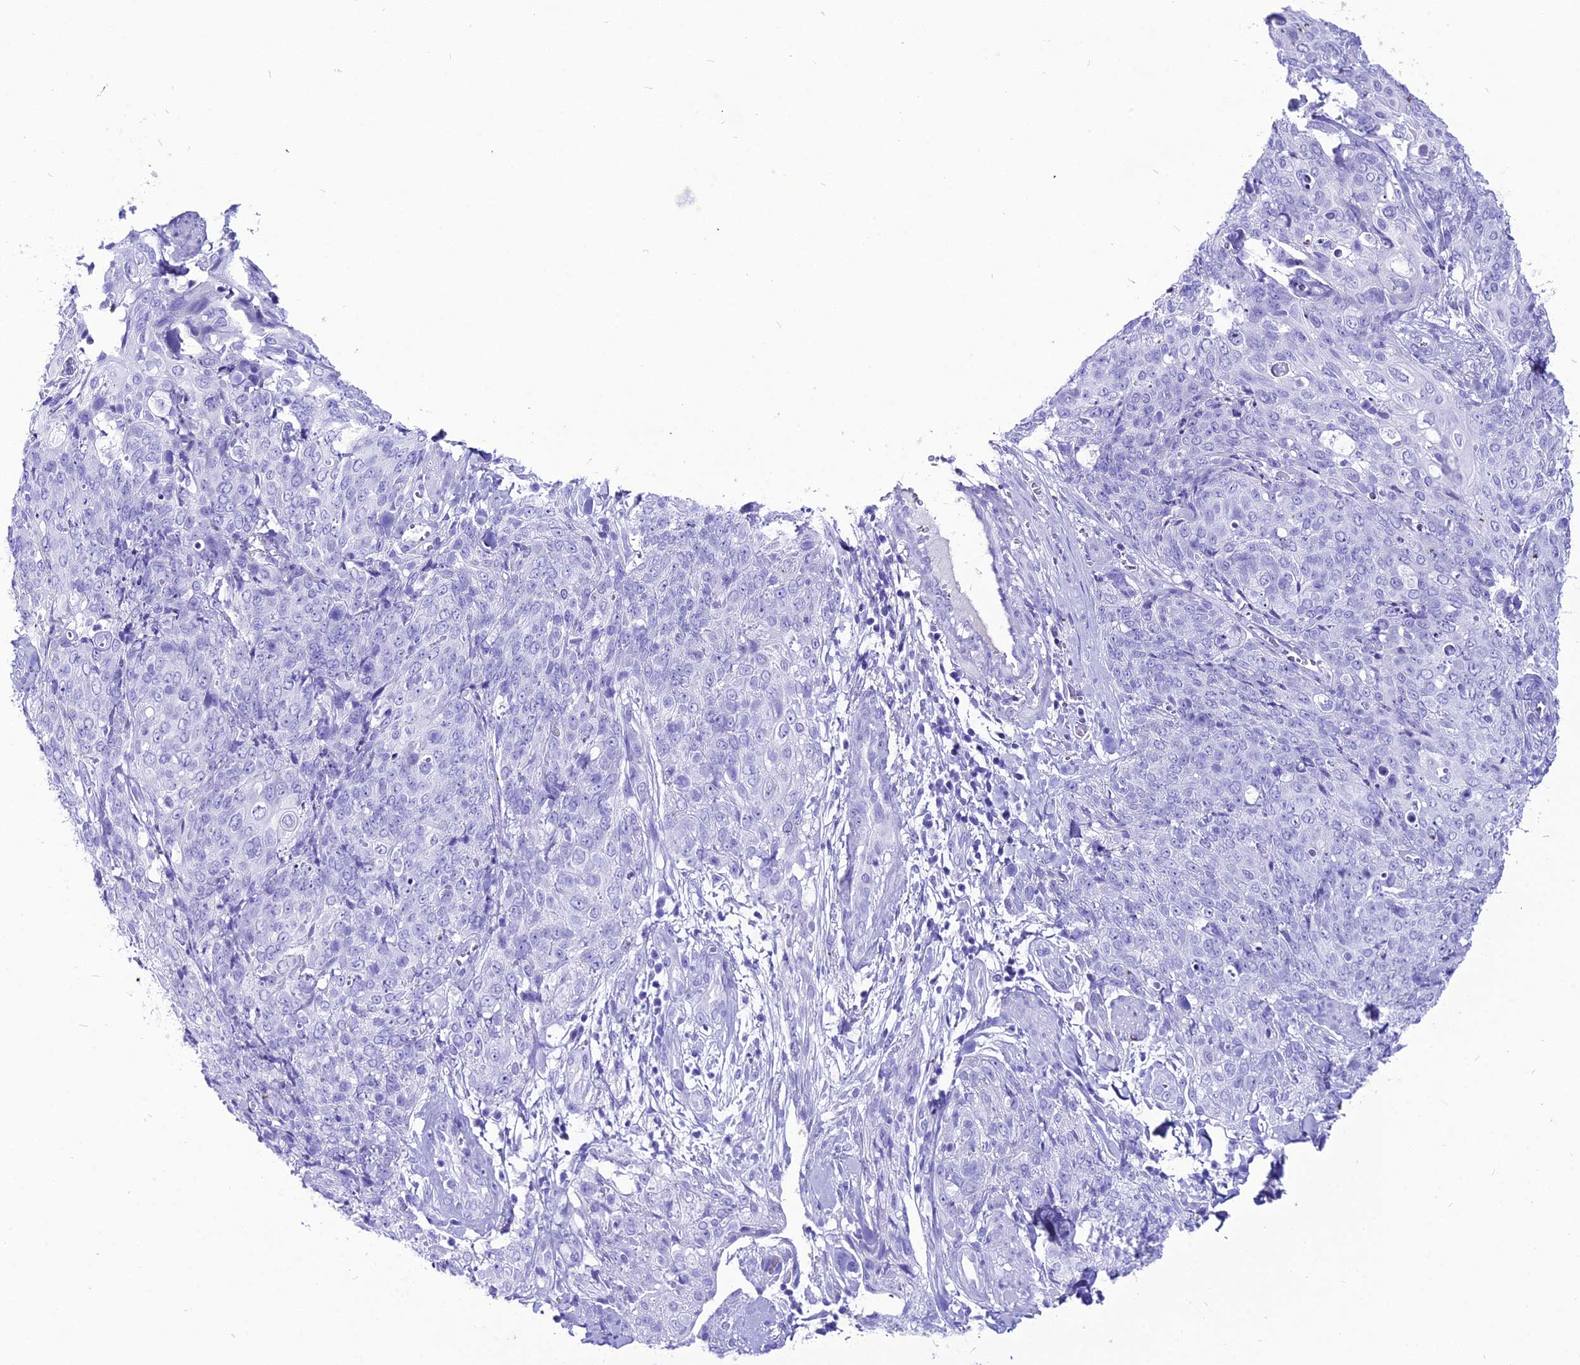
{"staining": {"intensity": "negative", "quantity": "none", "location": "none"}, "tissue": "skin cancer", "cell_type": "Tumor cells", "image_type": "cancer", "snomed": [{"axis": "morphology", "description": "Squamous cell carcinoma, NOS"}, {"axis": "topography", "description": "Skin"}, {"axis": "topography", "description": "Vulva"}], "caption": "Immunohistochemical staining of squamous cell carcinoma (skin) displays no significant staining in tumor cells.", "gene": "PNMA5", "patient": {"sex": "female", "age": 85}}